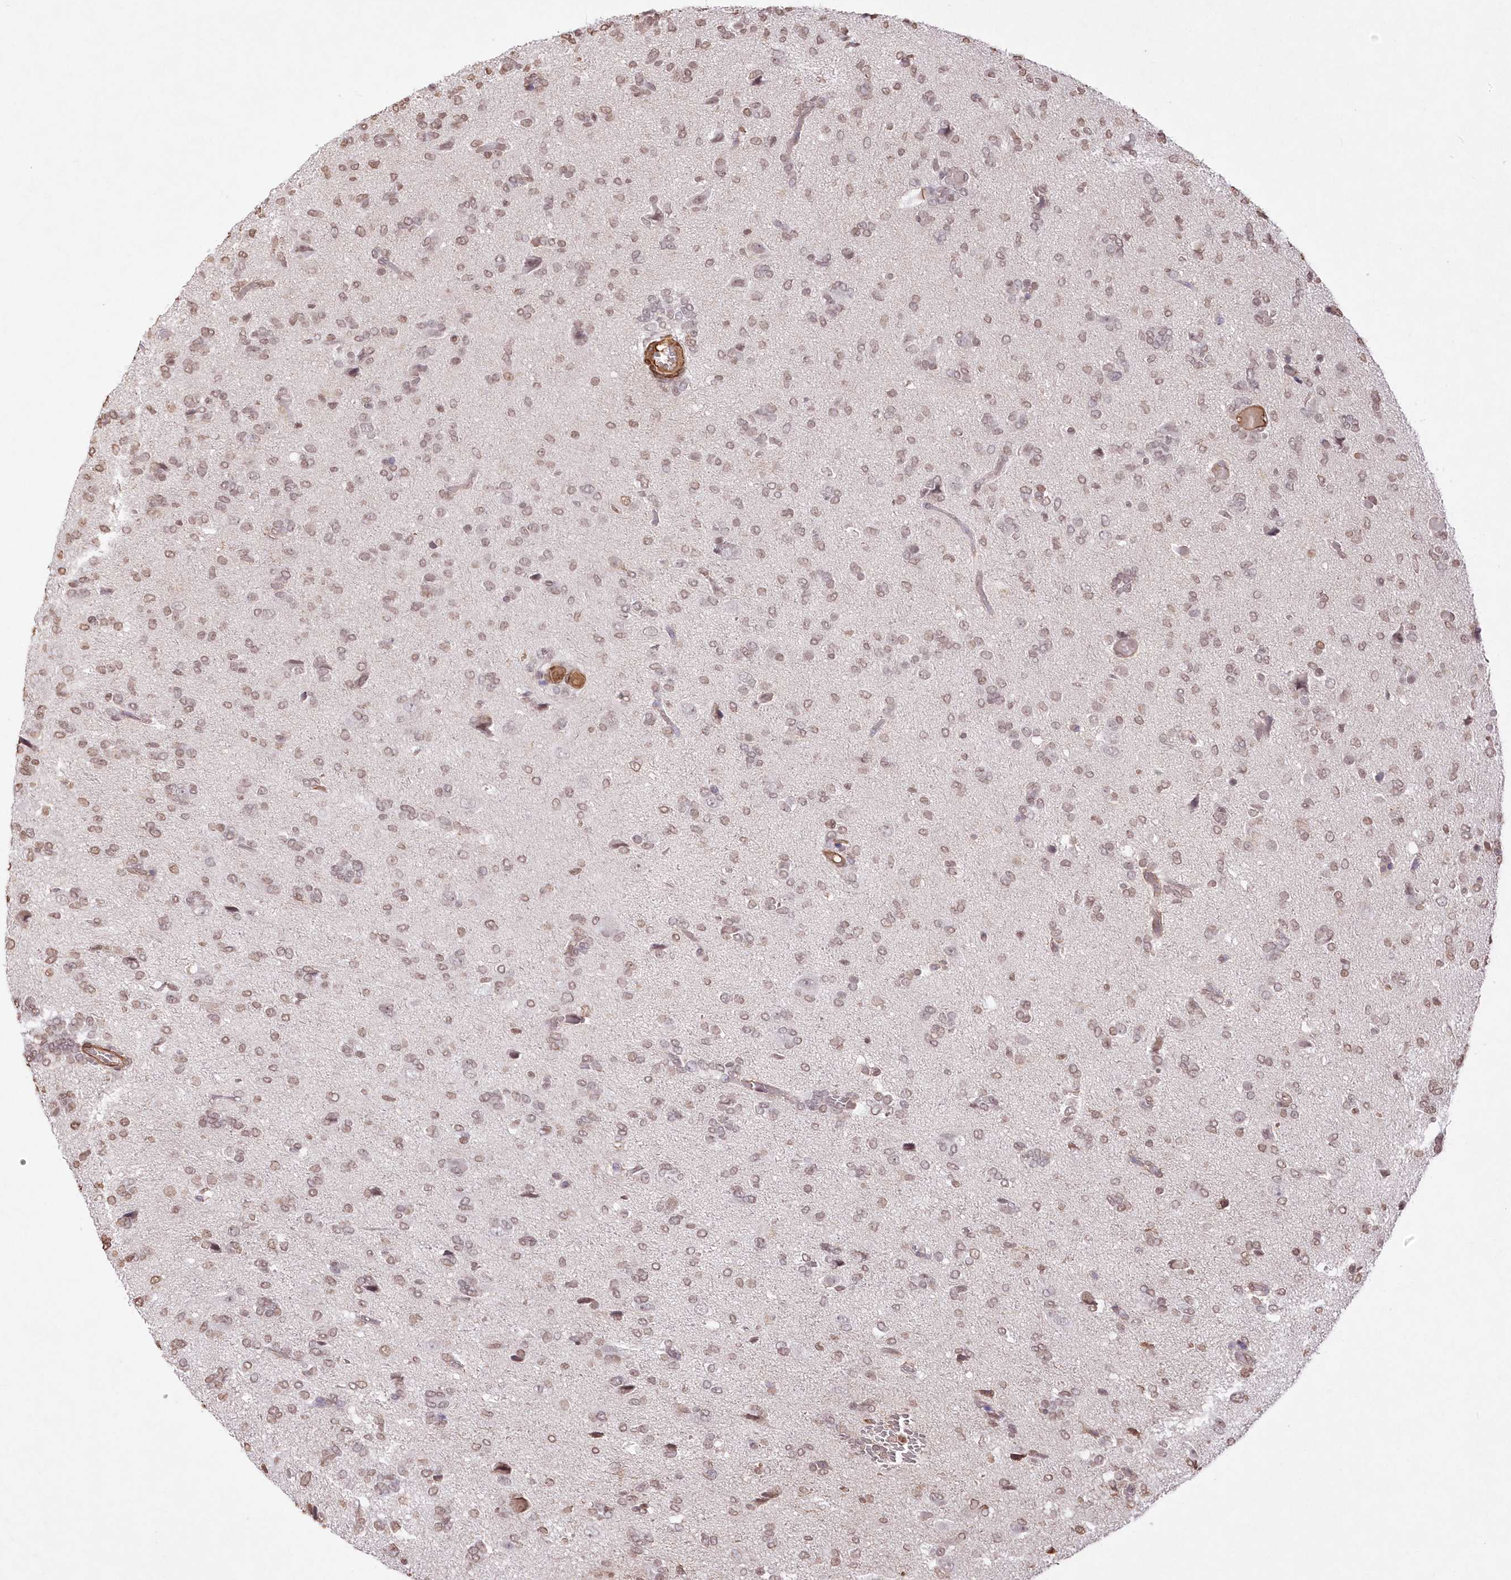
{"staining": {"intensity": "weak", "quantity": "25%-75%", "location": "nuclear"}, "tissue": "glioma", "cell_type": "Tumor cells", "image_type": "cancer", "snomed": [{"axis": "morphology", "description": "Glioma, malignant, High grade"}, {"axis": "topography", "description": "Brain"}], "caption": "Protein staining exhibits weak nuclear positivity in about 25%-75% of tumor cells in high-grade glioma (malignant). The protein is shown in brown color, while the nuclei are stained blue.", "gene": "RBM27", "patient": {"sex": "female", "age": 59}}